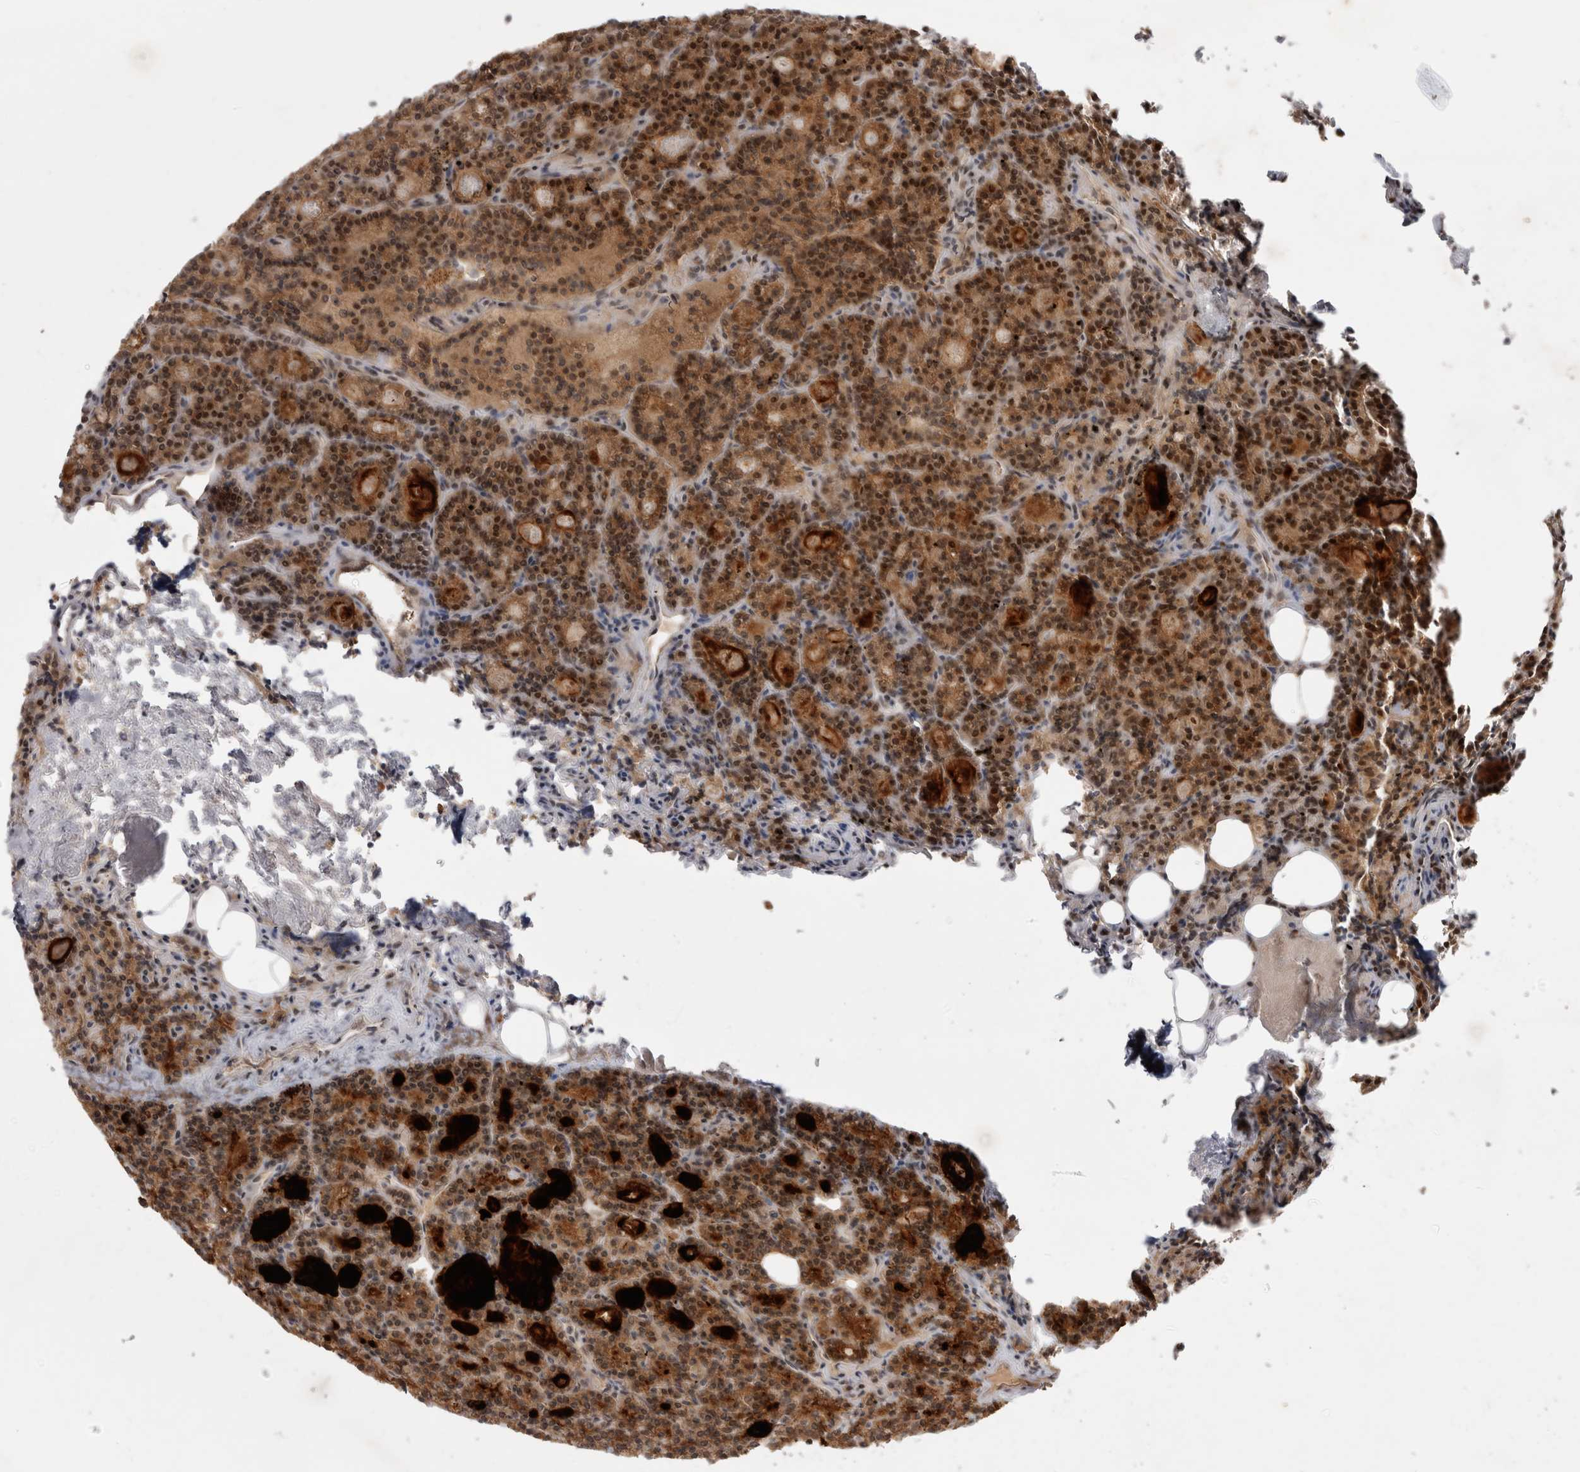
{"staining": {"intensity": "moderate", "quantity": ">75%", "location": "cytoplasmic/membranous,nuclear"}, "tissue": "parathyroid gland", "cell_type": "Glandular cells", "image_type": "normal", "snomed": [{"axis": "morphology", "description": "Normal tissue, NOS"}, {"axis": "morphology", "description": "Adenoma, NOS"}, {"axis": "topography", "description": "Parathyroid gland"}], "caption": "IHC of benign human parathyroid gland displays medium levels of moderate cytoplasmic/membranous,nuclear expression in approximately >75% of glandular cells.", "gene": "PLEKHM1", "patient": {"sex": "female", "age": 57}}